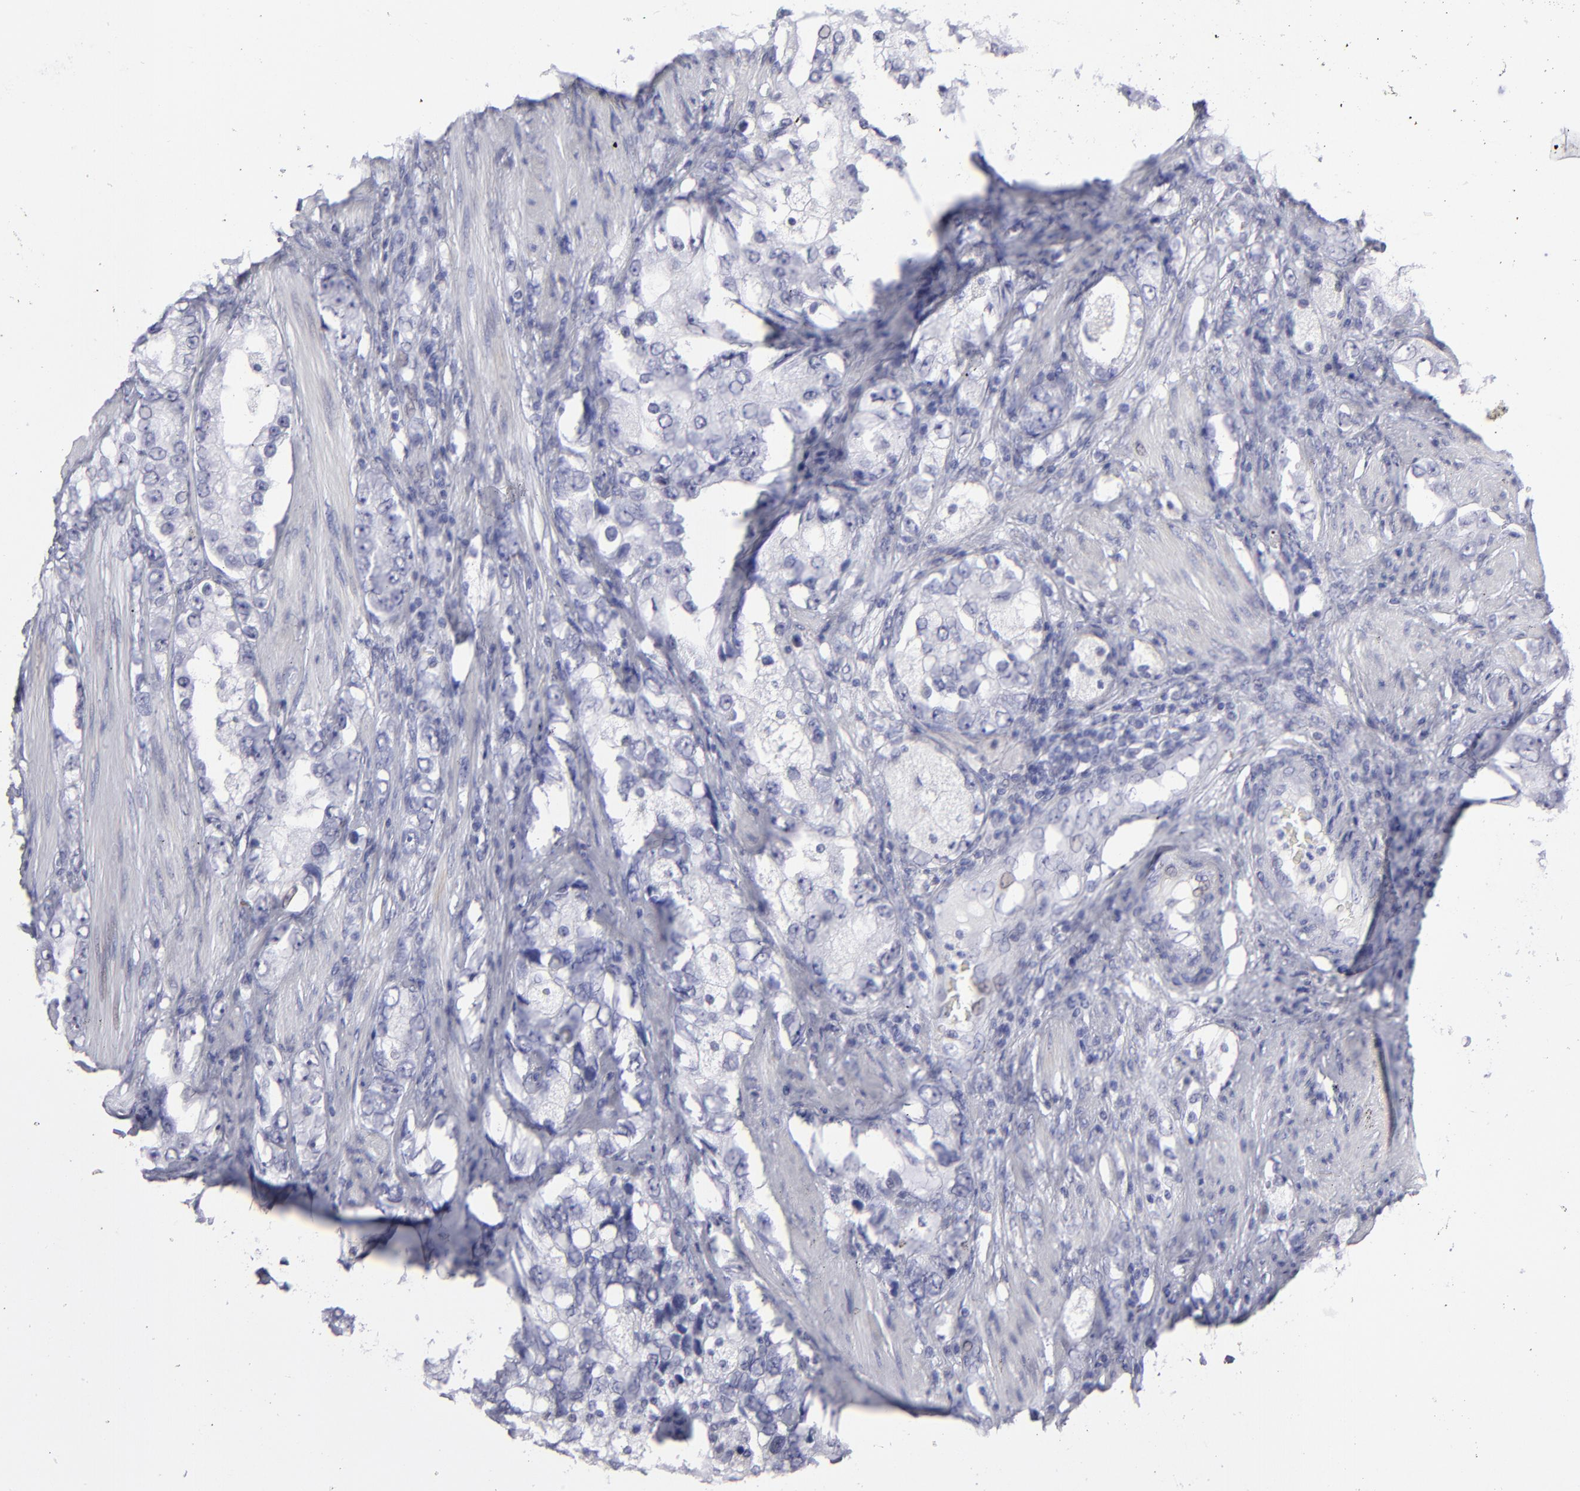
{"staining": {"intensity": "negative", "quantity": "none", "location": "none"}, "tissue": "prostate cancer", "cell_type": "Tumor cells", "image_type": "cancer", "snomed": [{"axis": "morphology", "description": "Adenocarcinoma, High grade"}, {"axis": "topography", "description": "Prostate"}], "caption": "High-grade adenocarcinoma (prostate) stained for a protein using immunohistochemistry (IHC) demonstrates no positivity tumor cells.", "gene": "ALDOB", "patient": {"sex": "male", "age": 63}}